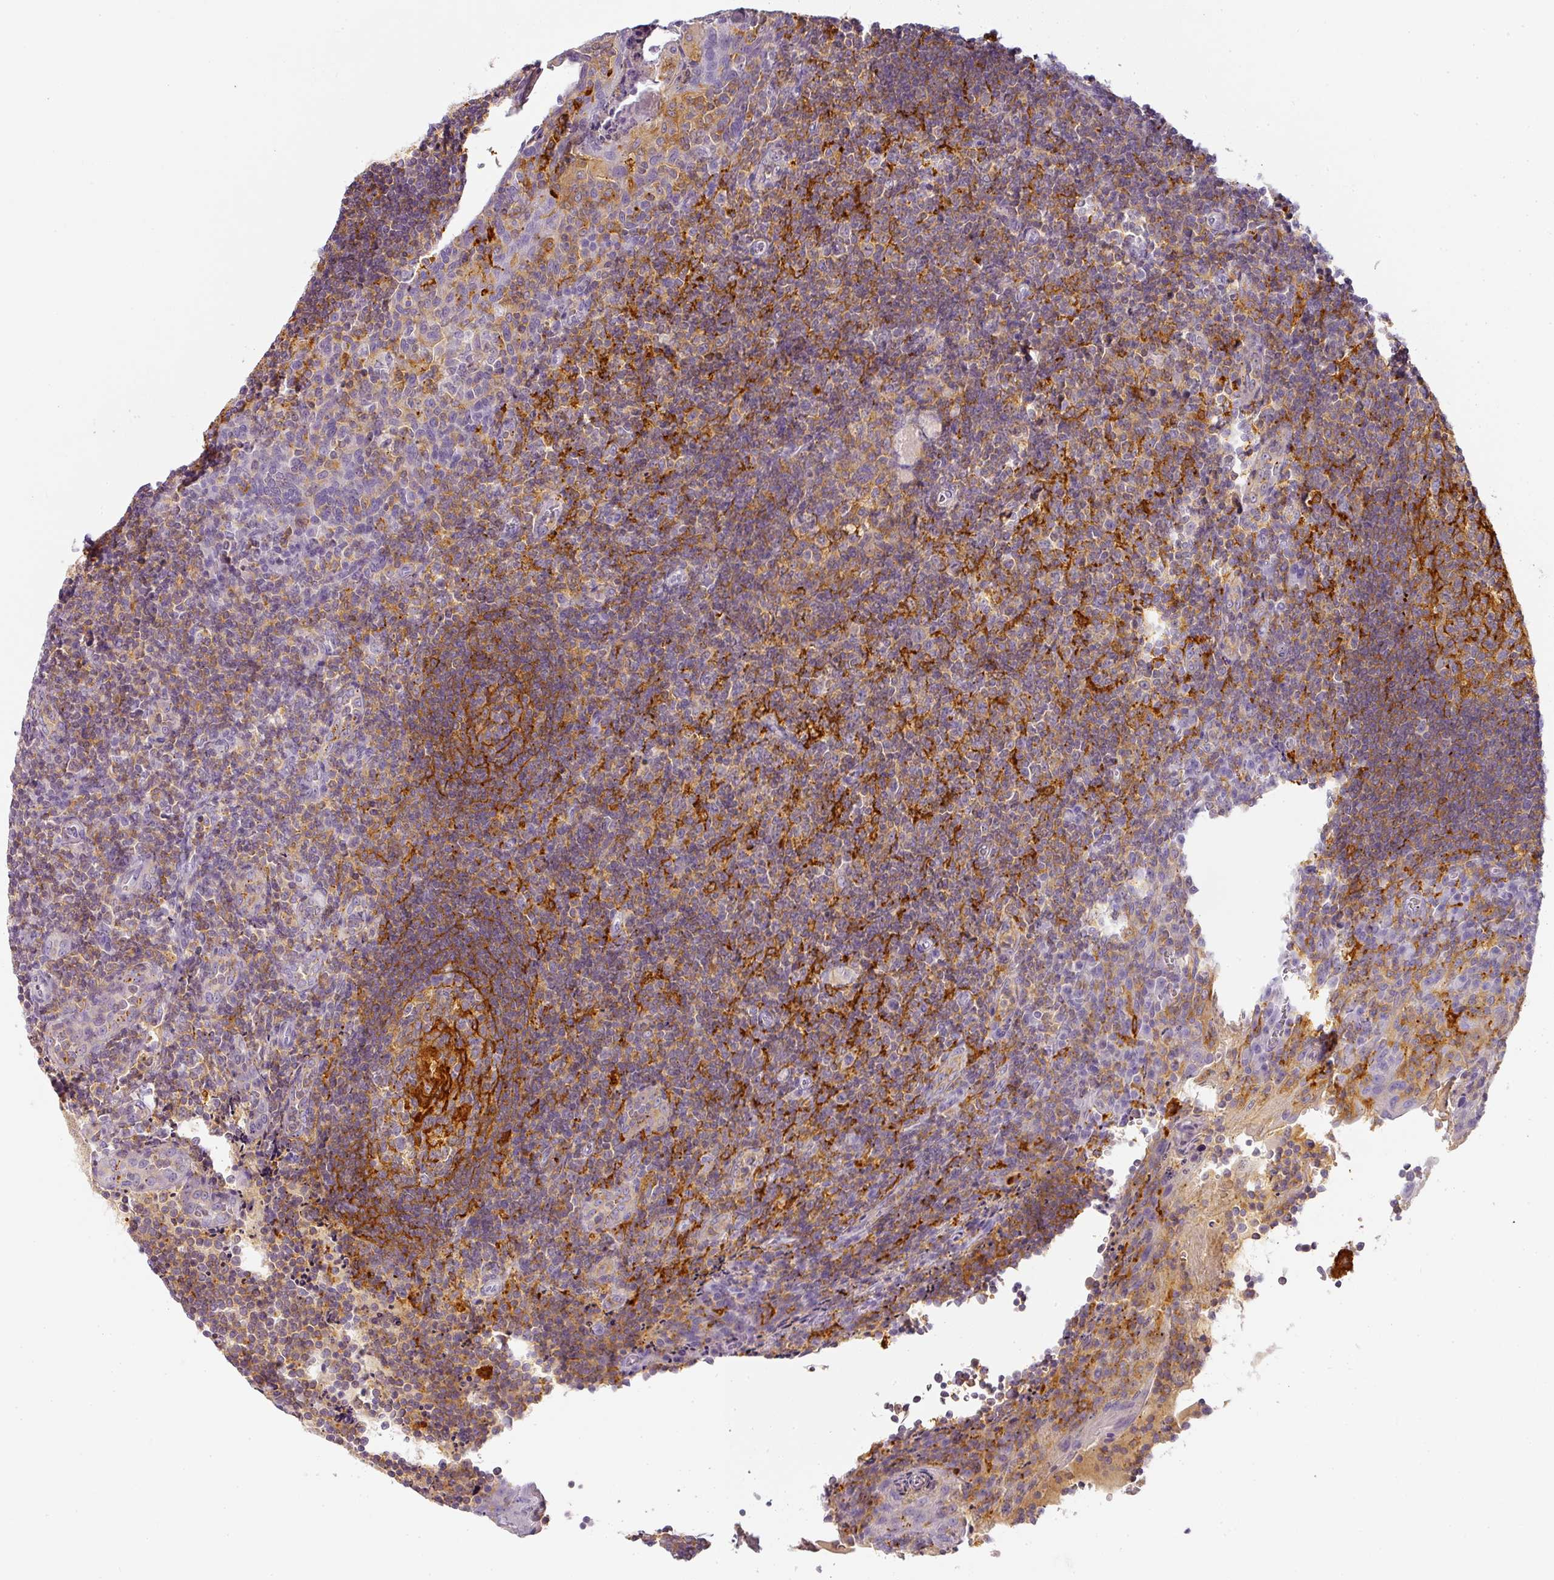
{"staining": {"intensity": "strong", "quantity": "25%-75%", "location": "cytoplasmic/membranous"}, "tissue": "tonsil", "cell_type": "Germinal center cells", "image_type": "normal", "snomed": [{"axis": "morphology", "description": "Normal tissue, NOS"}, {"axis": "topography", "description": "Tonsil"}], "caption": "This micrograph exhibits immunohistochemistry (IHC) staining of unremarkable tonsil, with high strong cytoplasmic/membranous staining in approximately 25%-75% of germinal center cells.", "gene": "TMEM42", "patient": {"sex": "male", "age": 17}}